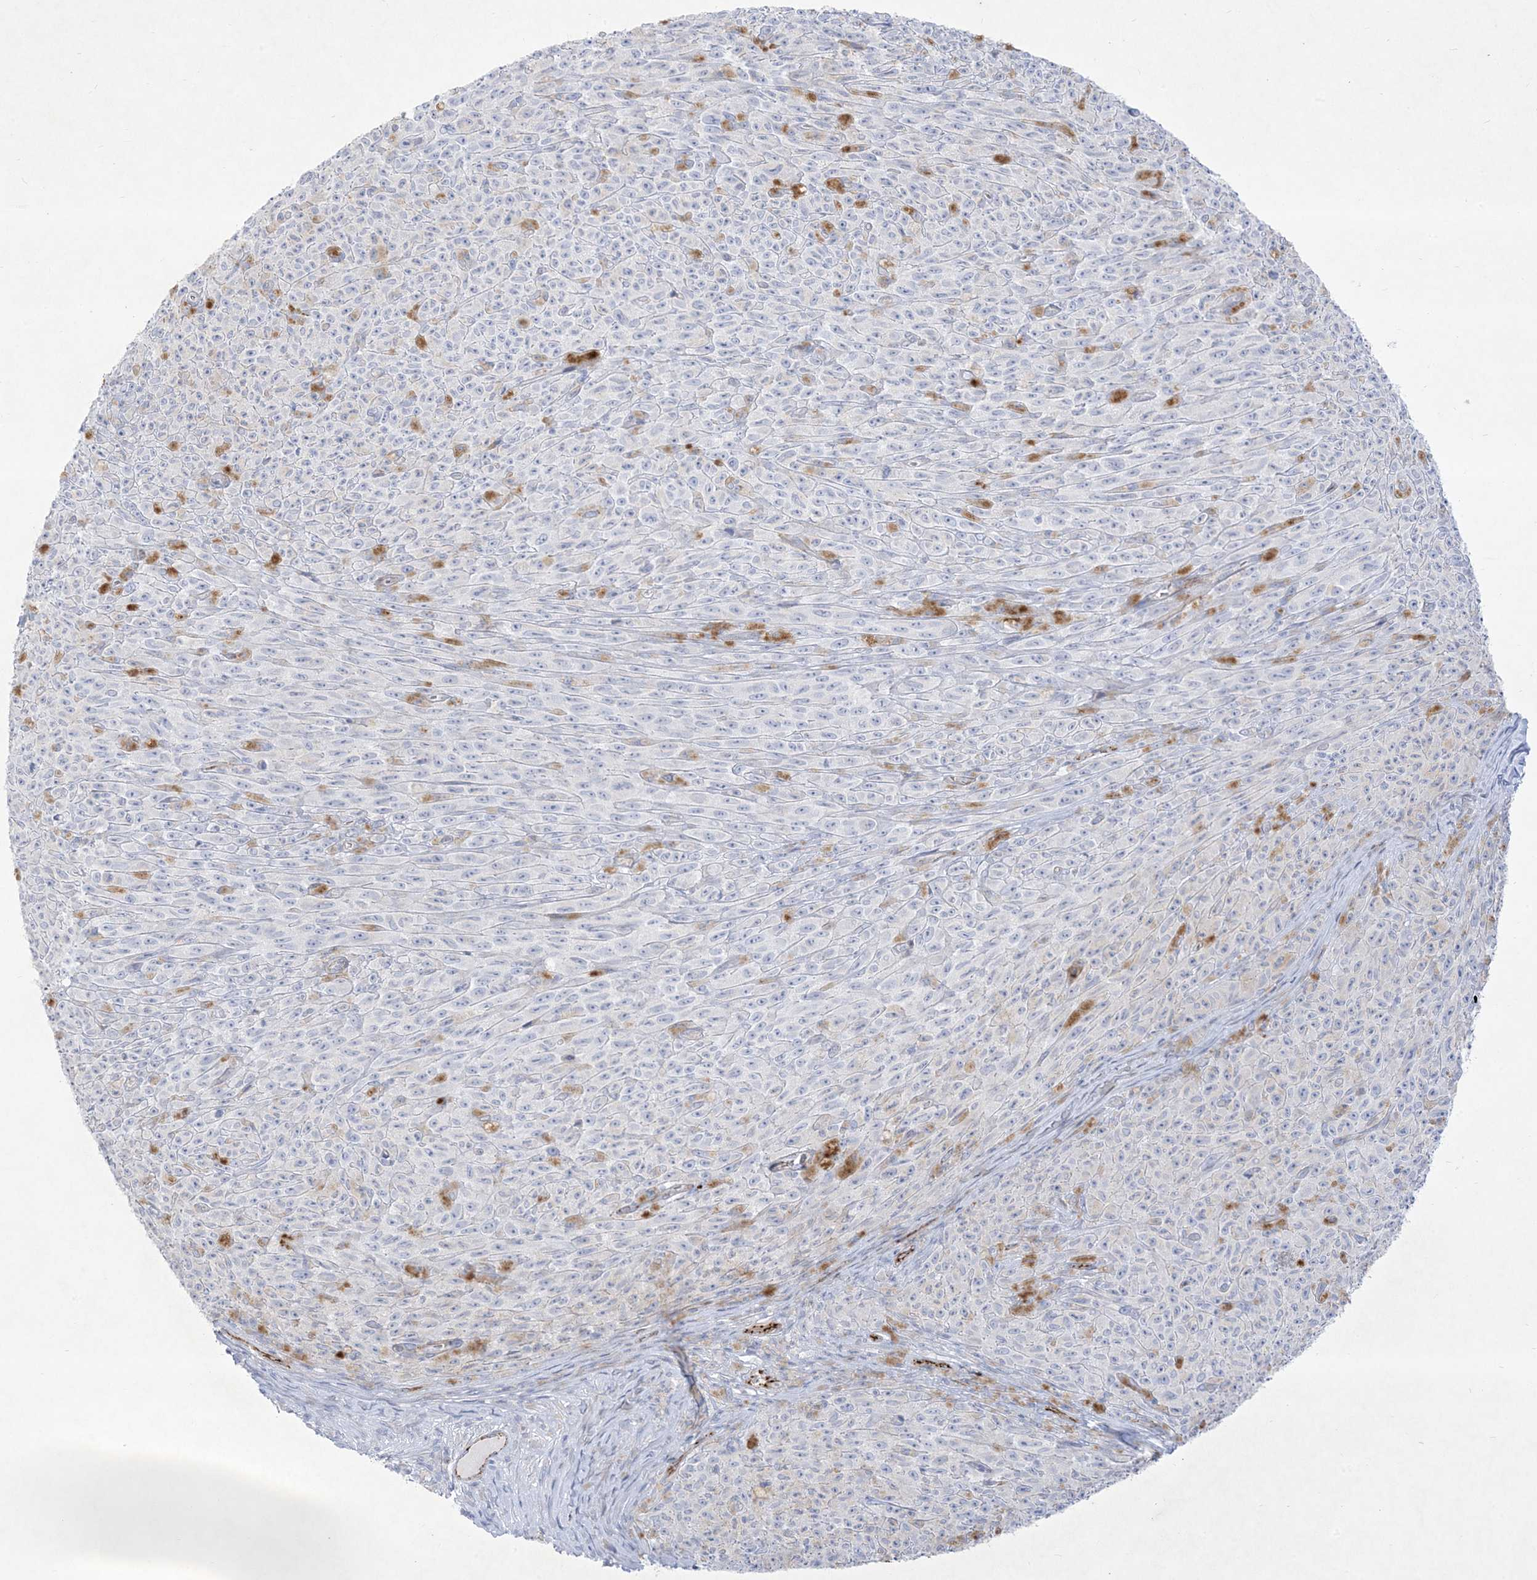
{"staining": {"intensity": "negative", "quantity": "none", "location": "none"}, "tissue": "melanoma", "cell_type": "Tumor cells", "image_type": "cancer", "snomed": [{"axis": "morphology", "description": "Malignant melanoma, NOS"}, {"axis": "topography", "description": "Skin"}], "caption": "Tumor cells are negative for protein expression in human melanoma.", "gene": "B3GNT7", "patient": {"sex": "female", "age": 82}}